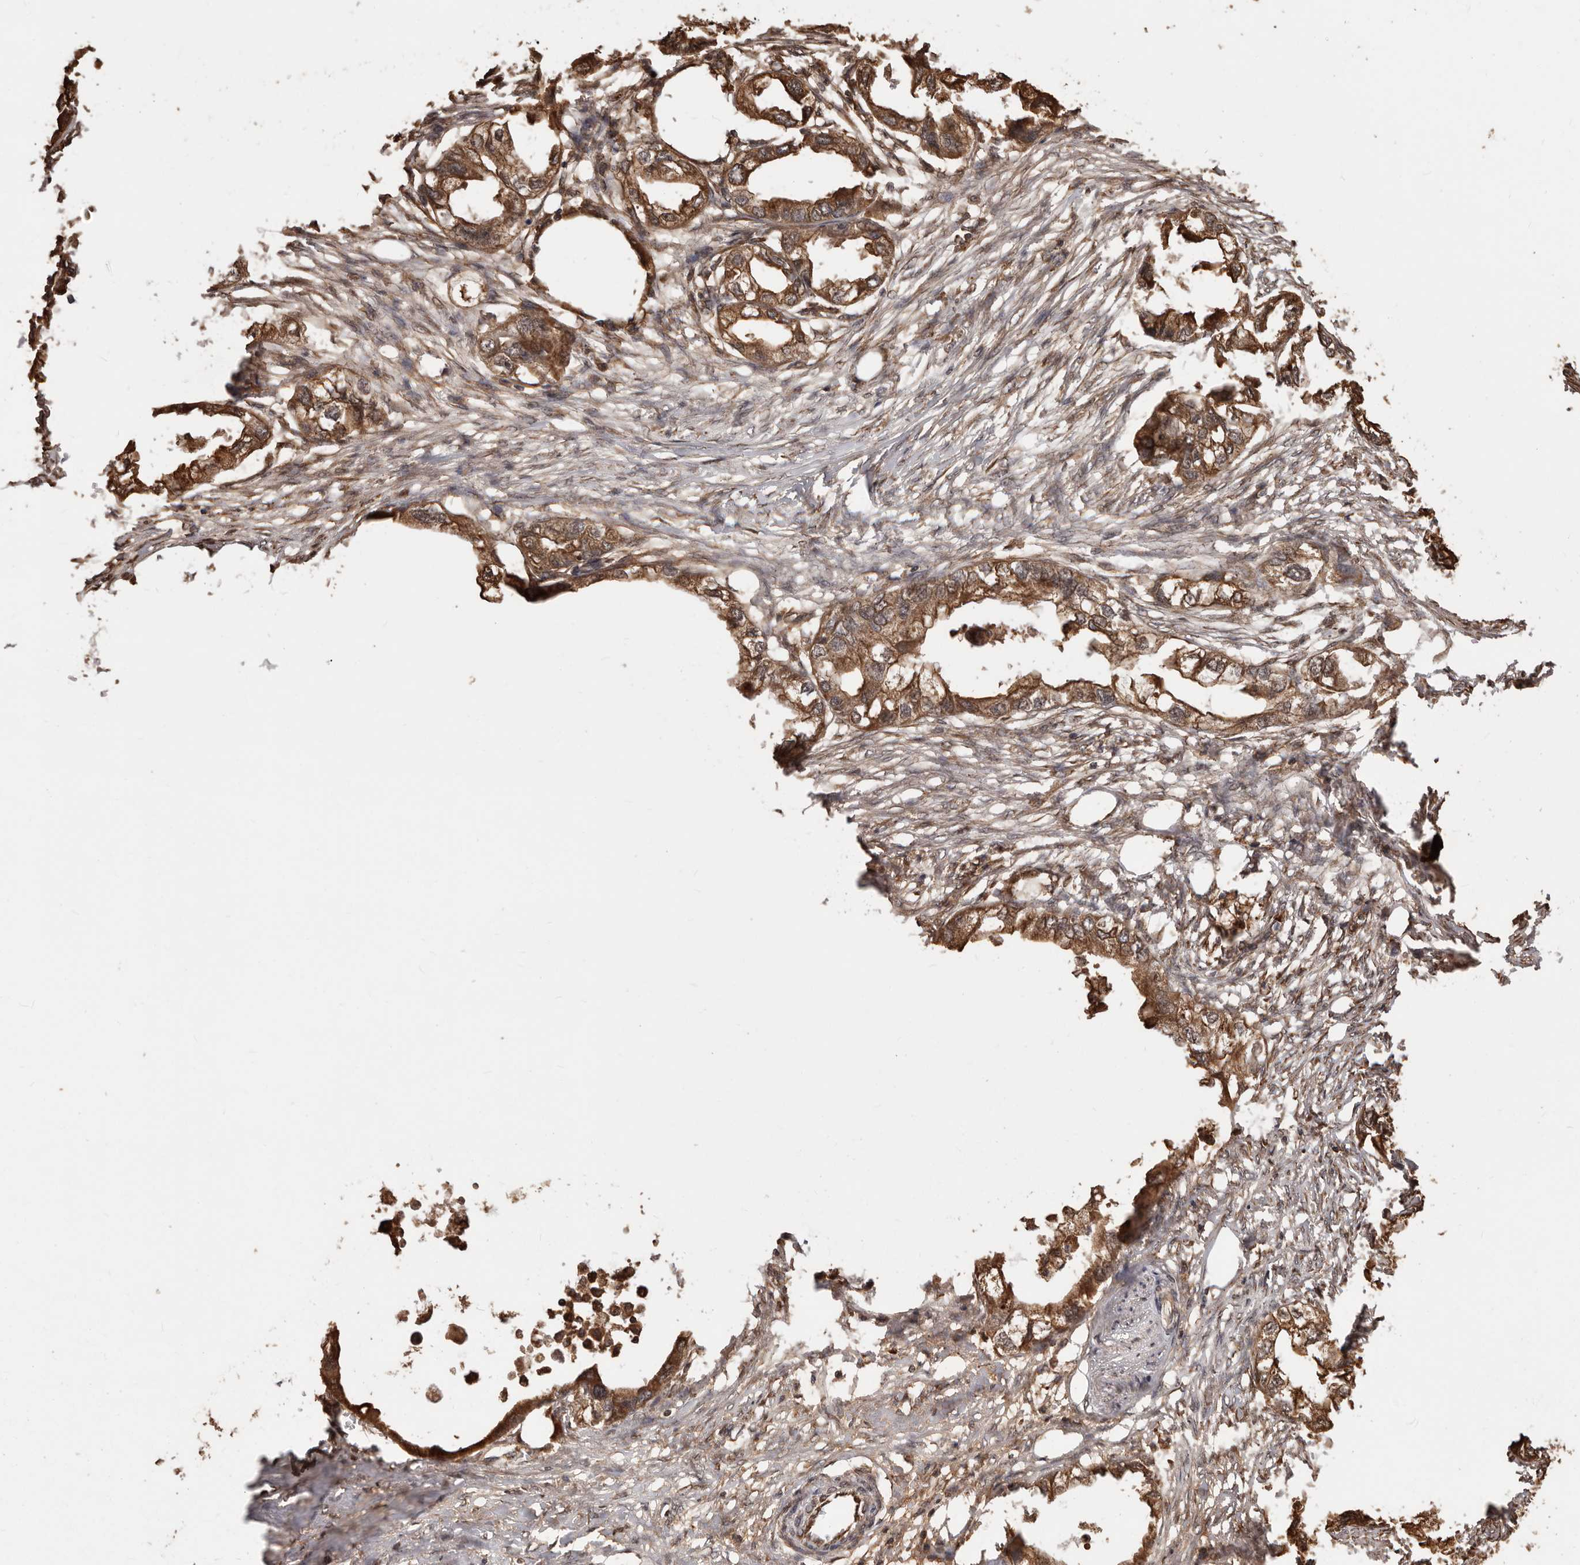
{"staining": {"intensity": "strong", "quantity": ">75%", "location": "cytoplasmic/membranous"}, "tissue": "endometrial cancer", "cell_type": "Tumor cells", "image_type": "cancer", "snomed": [{"axis": "morphology", "description": "Adenocarcinoma, NOS"}, {"axis": "morphology", "description": "Adenocarcinoma, metastatic, NOS"}, {"axis": "topography", "description": "Adipose tissue"}, {"axis": "topography", "description": "Endometrium"}], "caption": "Protein expression analysis of endometrial cancer (metastatic adenocarcinoma) reveals strong cytoplasmic/membranous expression in approximately >75% of tumor cells.", "gene": "MTO1", "patient": {"sex": "female", "age": 67}}